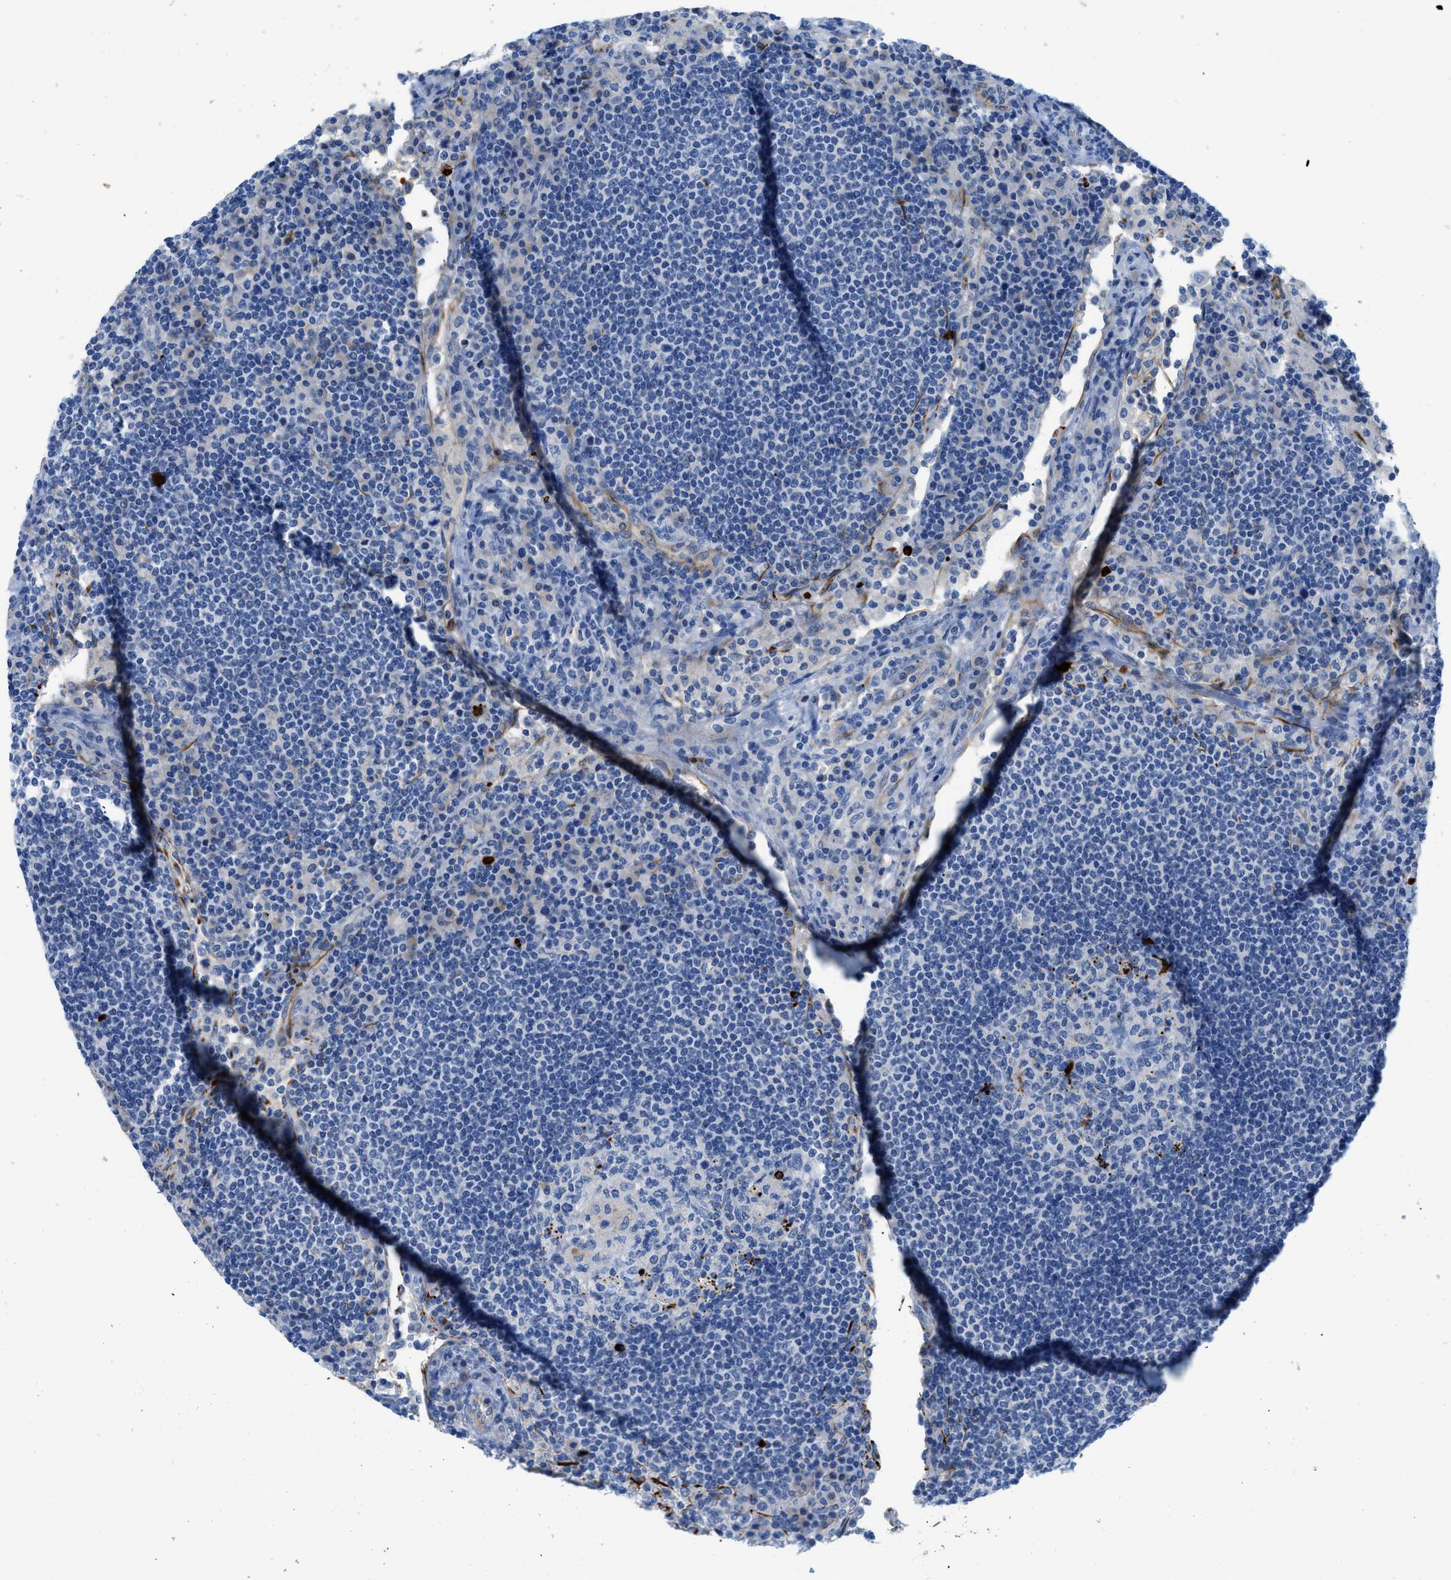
{"staining": {"intensity": "negative", "quantity": "none", "location": "none"}, "tissue": "lymph node", "cell_type": "Germinal center cells", "image_type": "normal", "snomed": [{"axis": "morphology", "description": "Normal tissue, NOS"}, {"axis": "topography", "description": "Lymph node"}], "caption": "IHC histopathology image of normal lymph node stained for a protein (brown), which demonstrates no expression in germinal center cells.", "gene": "XCR1", "patient": {"sex": "female", "age": 53}}